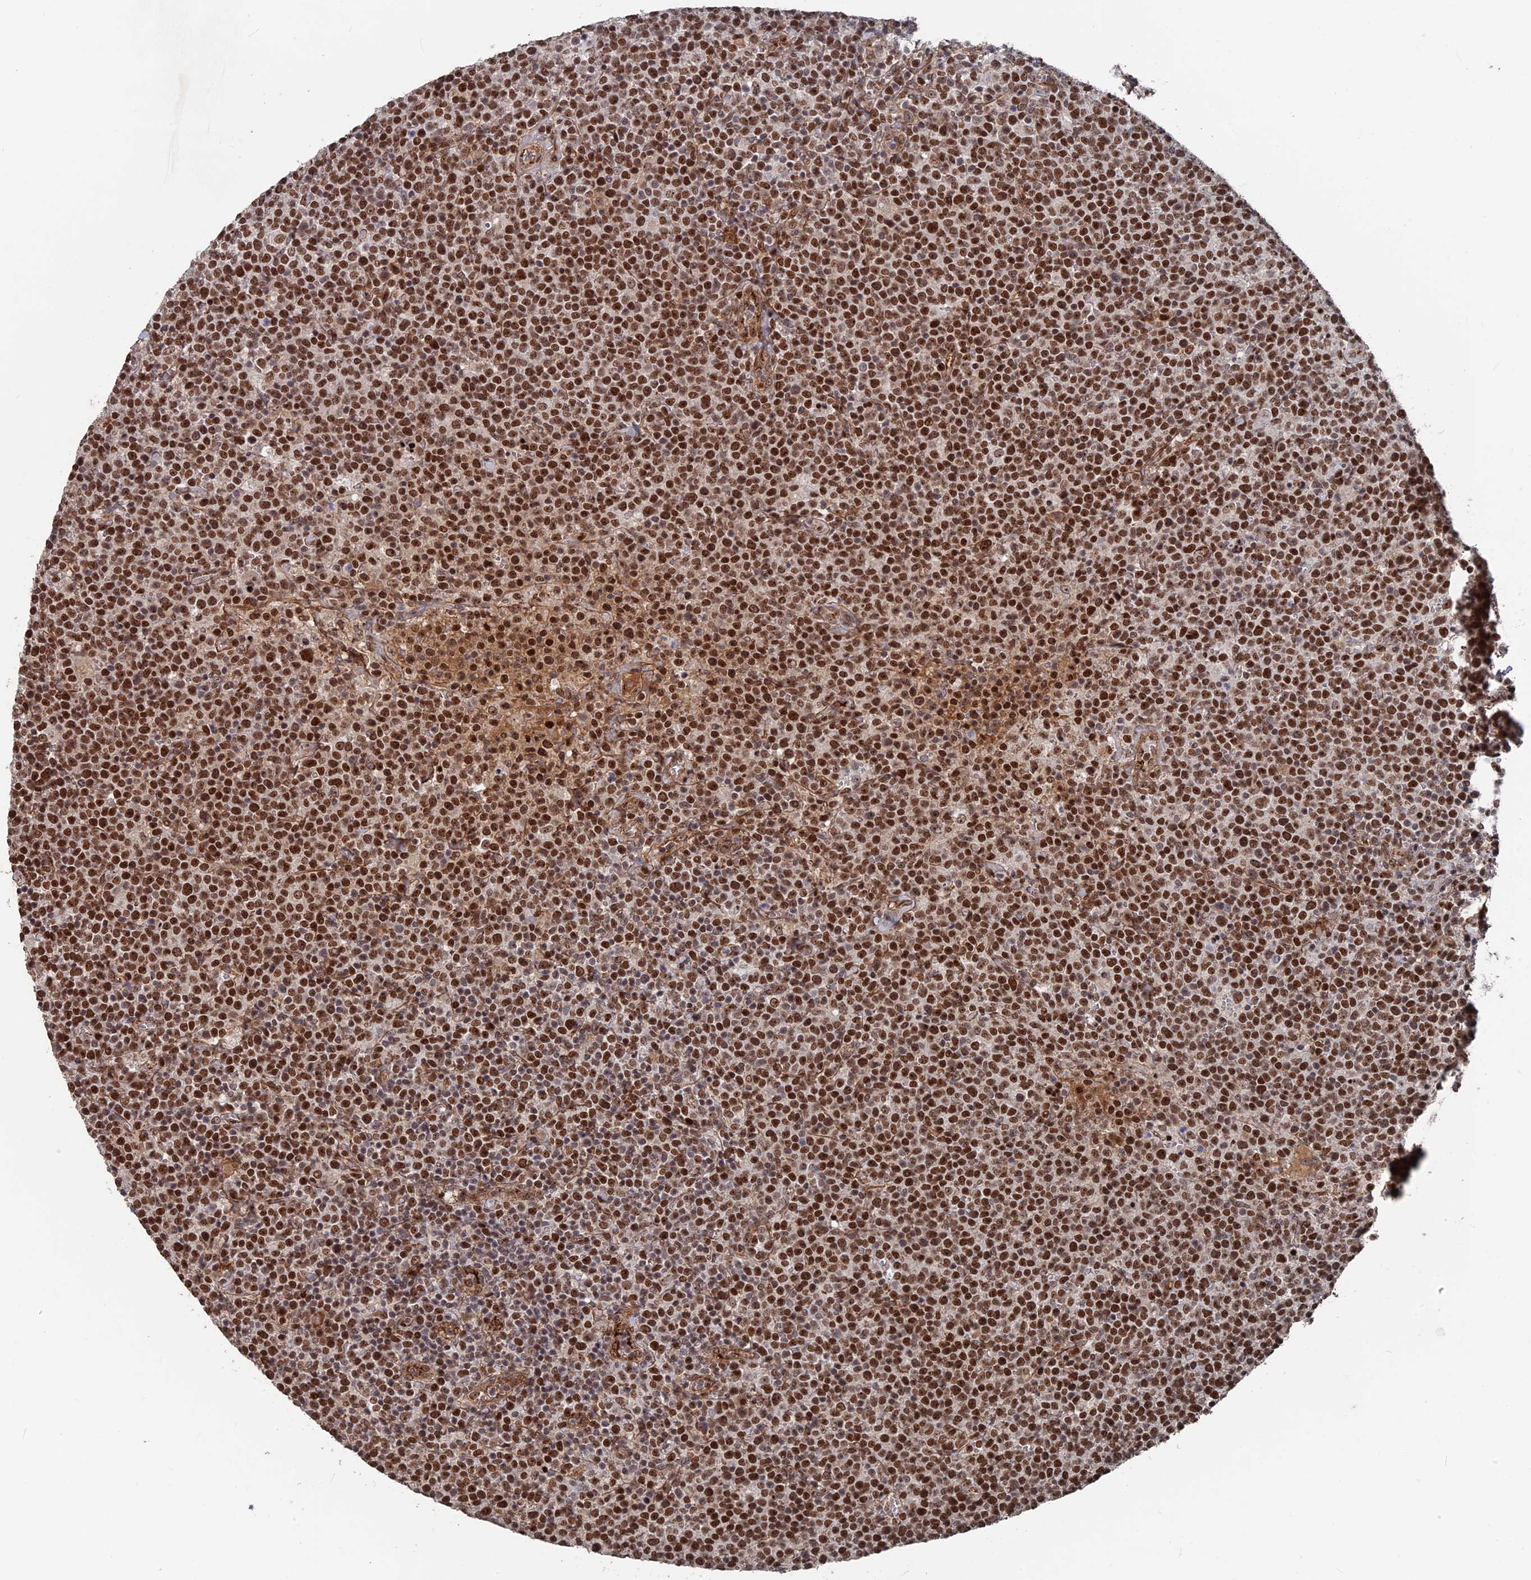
{"staining": {"intensity": "strong", "quantity": ">75%", "location": "nuclear"}, "tissue": "lymphoma", "cell_type": "Tumor cells", "image_type": "cancer", "snomed": [{"axis": "morphology", "description": "Malignant lymphoma, non-Hodgkin's type, High grade"}, {"axis": "topography", "description": "Lymph node"}], "caption": "Immunohistochemistry (IHC) micrograph of human lymphoma stained for a protein (brown), which reveals high levels of strong nuclear expression in about >75% of tumor cells.", "gene": "SH3D21", "patient": {"sex": "male", "age": 61}}